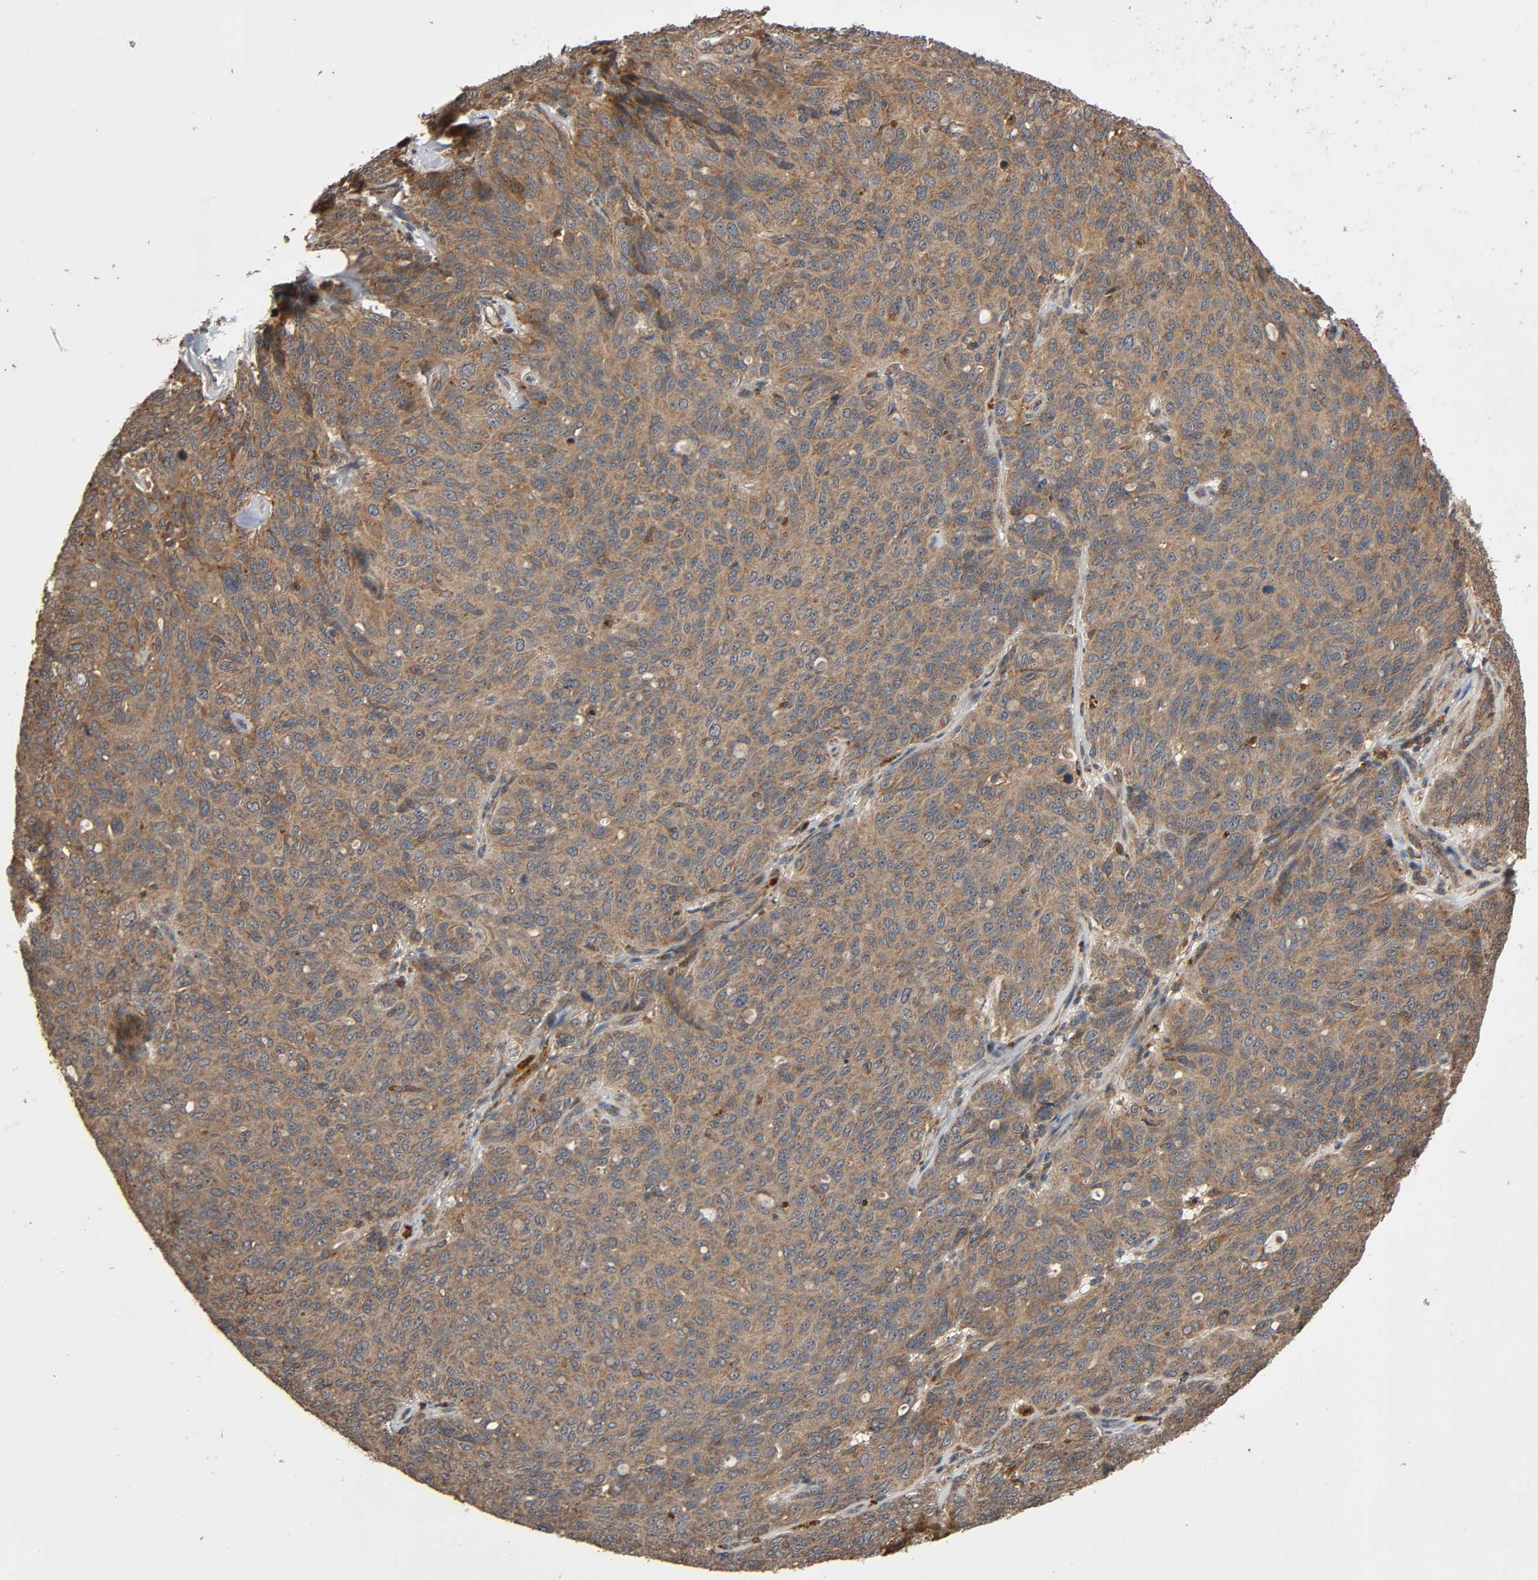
{"staining": {"intensity": "moderate", "quantity": ">75%", "location": "cytoplasmic/membranous"}, "tissue": "ovarian cancer", "cell_type": "Tumor cells", "image_type": "cancer", "snomed": [{"axis": "morphology", "description": "Carcinoma, endometroid"}, {"axis": "topography", "description": "Ovary"}], "caption": "Protein expression by immunohistochemistry (IHC) exhibits moderate cytoplasmic/membranous expression in about >75% of tumor cells in ovarian cancer.", "gene": "MAP3K8", "patient": {"sex": "female", "age": 60}}